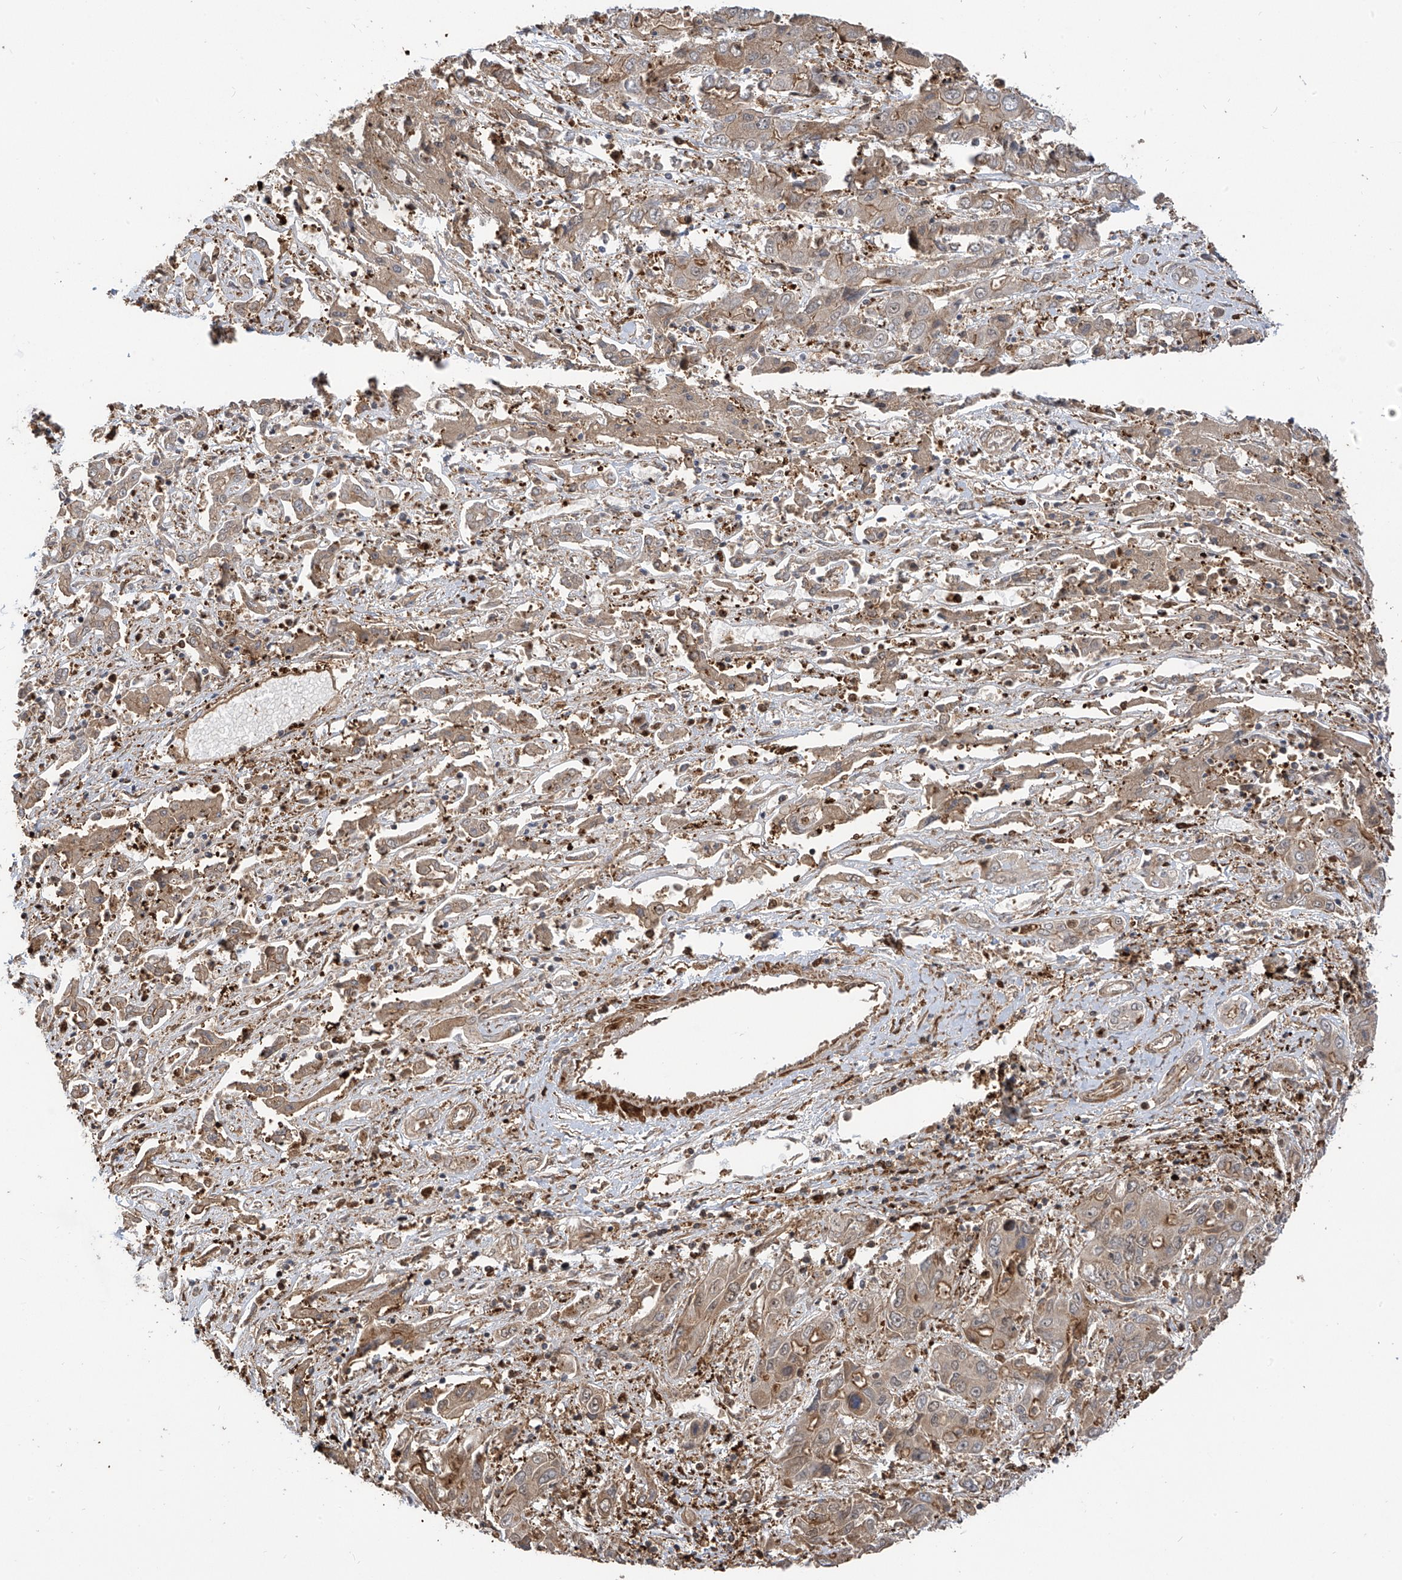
{"staining": {"intensity": "weak", "quantity": ">75%", "location": "cytoplasmic/membranous"}, "tissue": "liver cancer", "cell_type": "Tumor cells", "image_type": "cancer", "snomed": [{"axis": "morphology", "description": "Cholangiocarcinoma"}, {"axis": "topography", "description": "Liver"}], "caption": "This photomicrograph exhibits immunohistochemistry (IHC) staining of human liver cancer (cholangiocarcinoma), with low weak cytoplasmic/membranous positivity in approximately >75% of tumor cells.", "gene": "ATAD2B", "patient": {"sex": "male", "age": 67}}